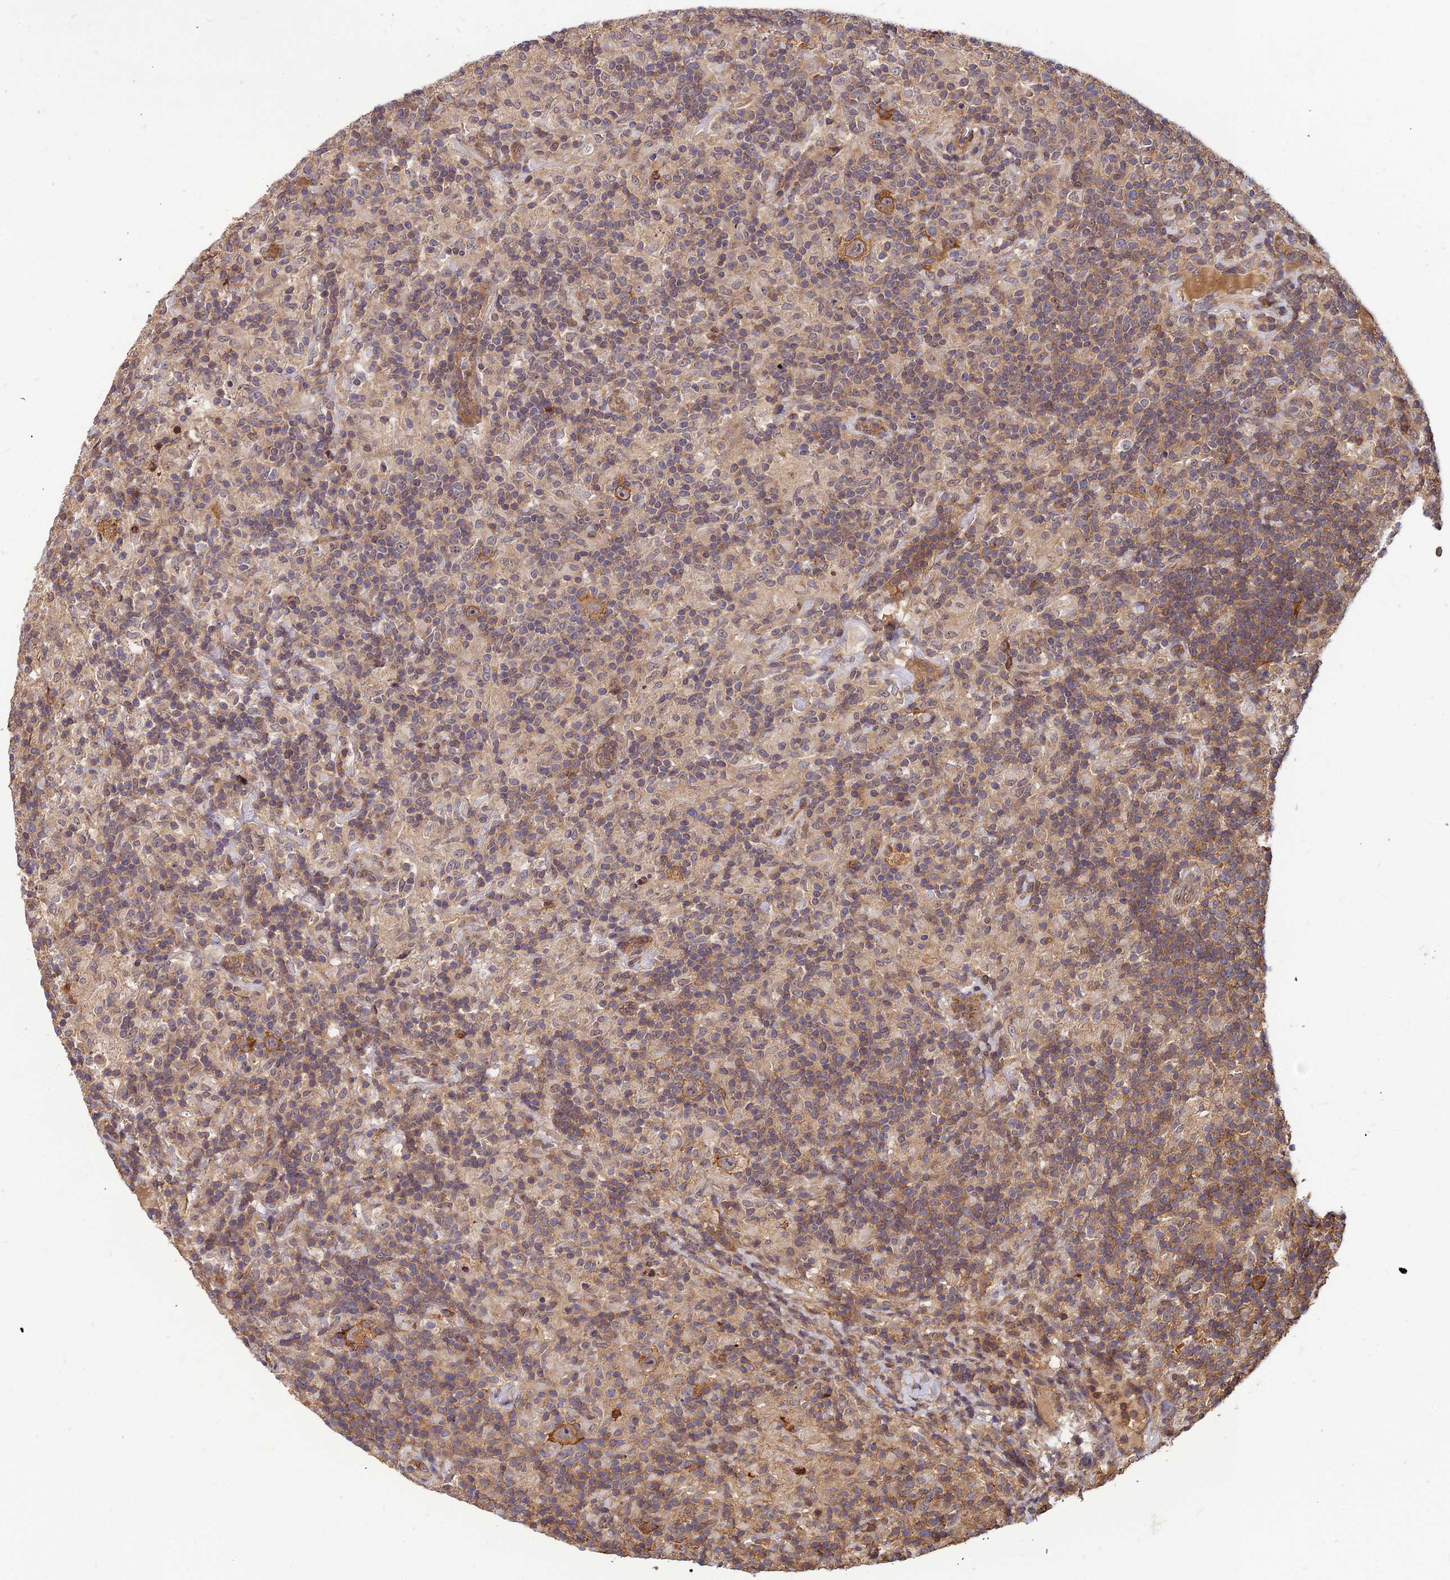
{"staining": {"intensity": "moderate", "quantity": ">75%", "location": "cytoplasmic/membranous"}, "tissue": "lymphoma", "cell_type": "Tumor cells", "image_type": "cancer", "snomed": [{"axis": "morphology", "description": "Hodgkin's disease, NOS"}, {"axis": "topography", "description": "Lymph node"}], "caption": "Tumor cells reveal moderate cytoplasmic/membranous expression in approximately >75% of cells in lymphoma.", "gene": "ZNF467", "patient": {"sex": "male", "age": 70}}